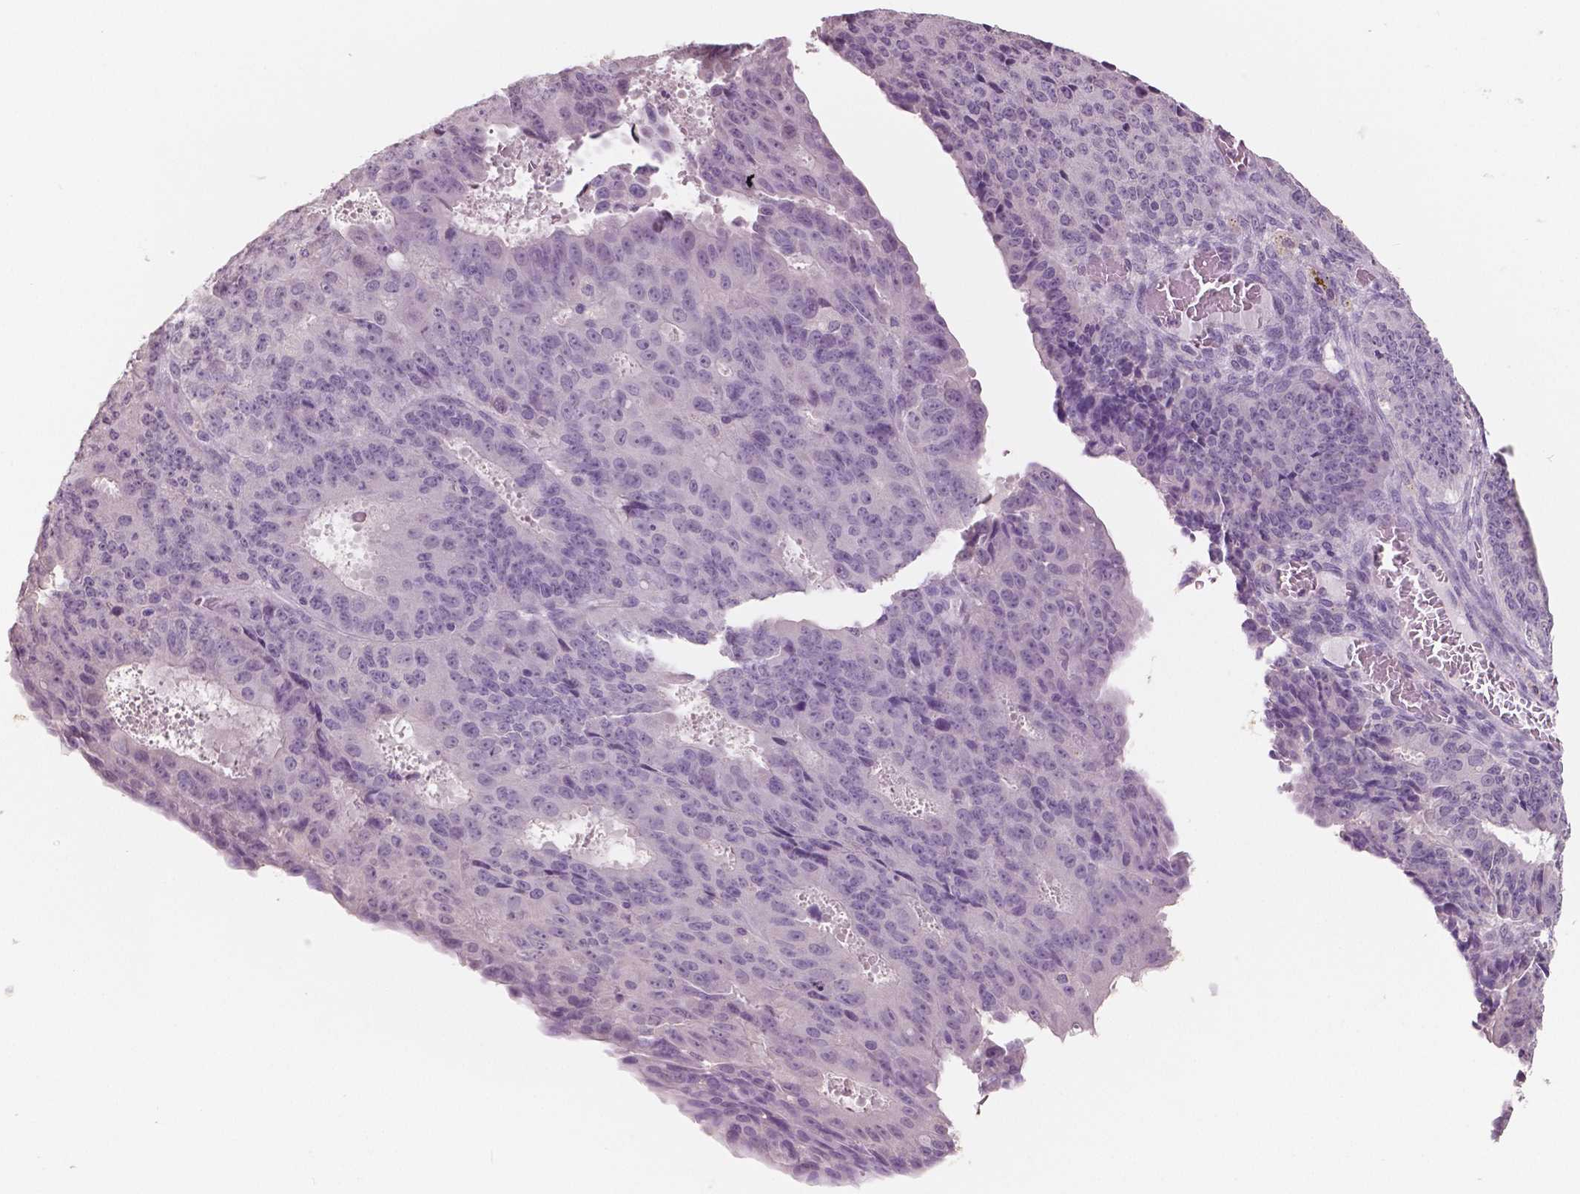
{"staining": {"intensity": "negative", "quantity": "none", "location": "none"}, "tissue": "ovarian cancer", "cell_type": "Tumor cells", "image_type": "cancer", "snomed": [{"axis": "morphology", "description": "Carcinoma, endometroid"}, {"axis": "topography", "description": "Ovary"}], "caption": "Image shows no protein expression in tumor cells of endometroid carcinoma (ovarian) tissue.", "gene": "NECAB1", "patient": {"sex": "female", "age": 42}}